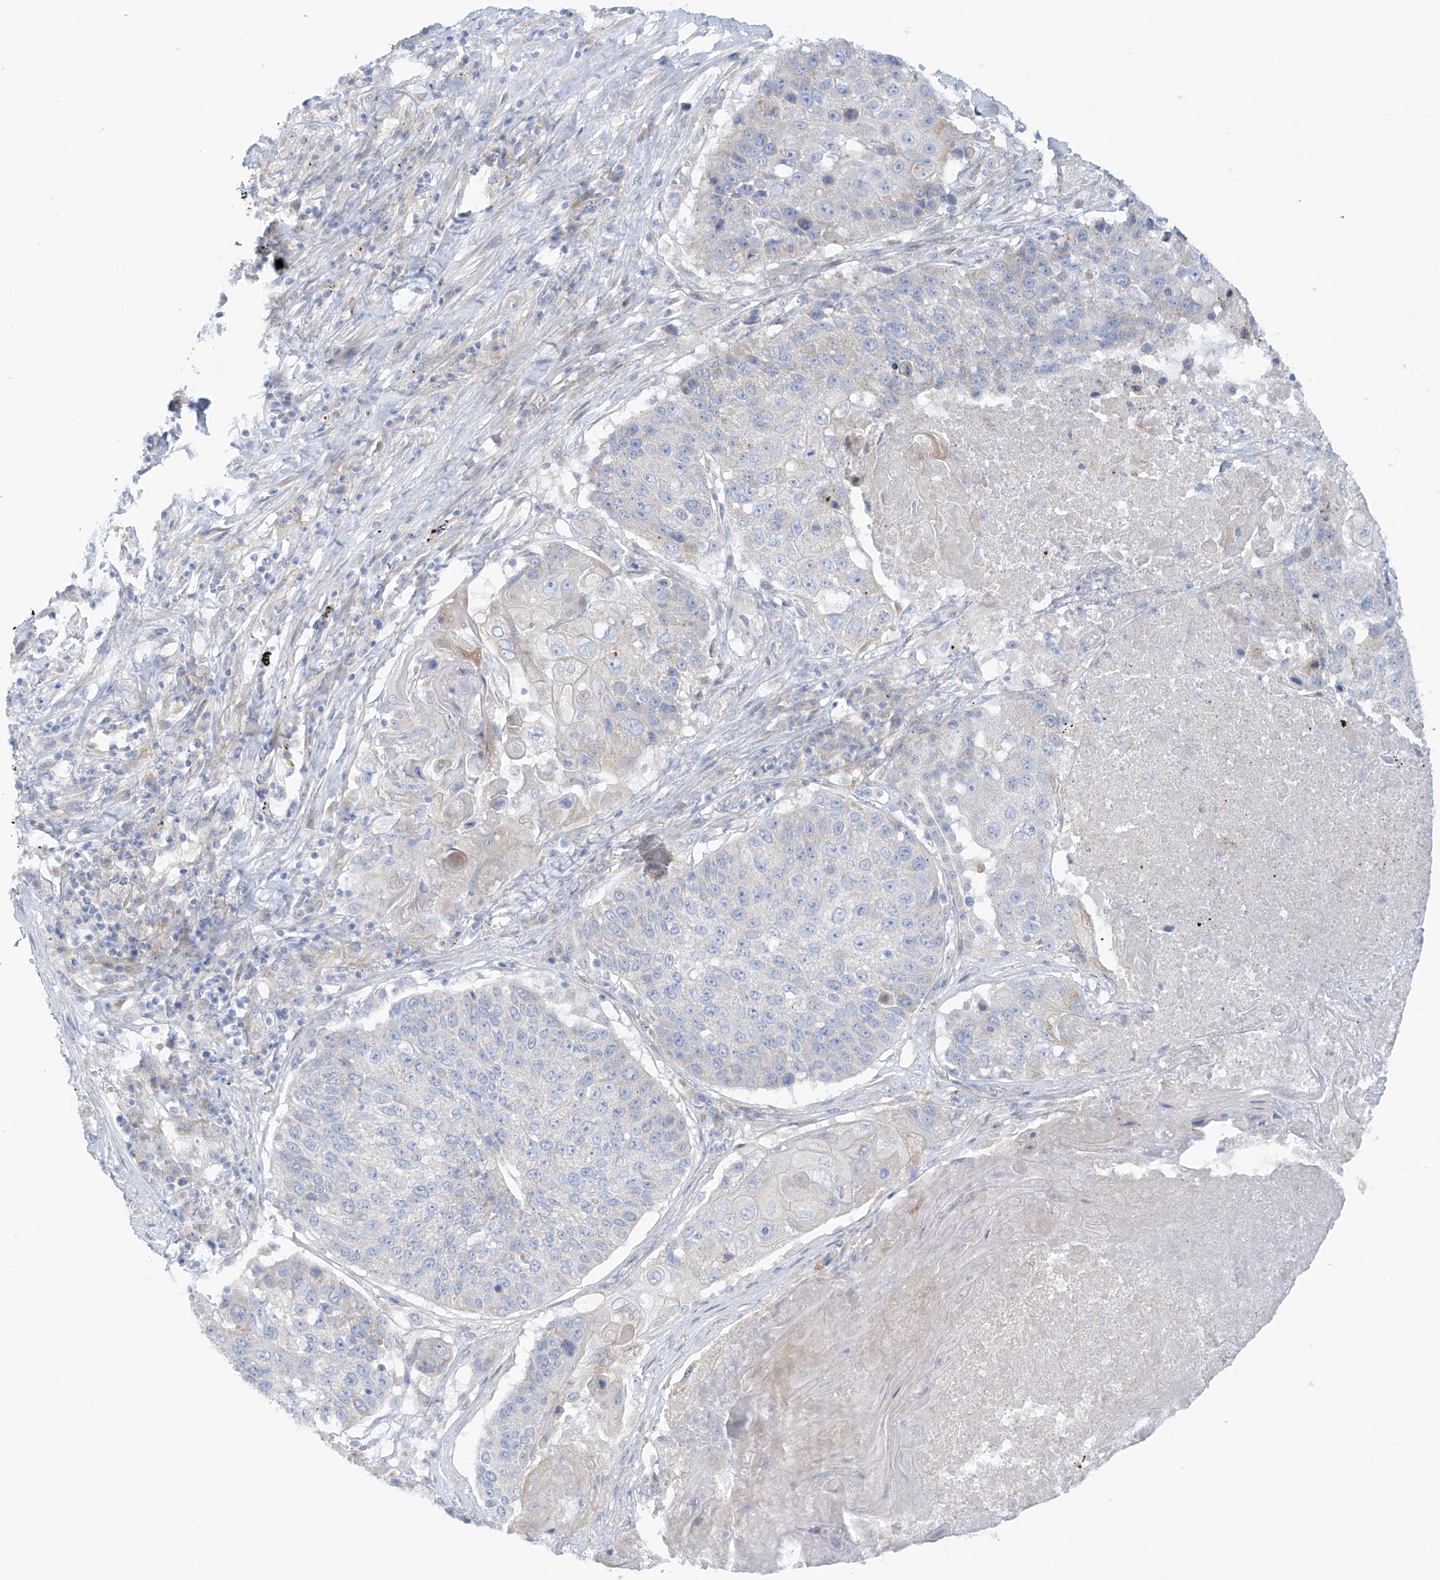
{"staining": {"intensity": "negative", "quantity": "none", "location": "none"}, "tissue": "lung cancer", "cell_type": "Tumor cells", "image_type": "cancer", "snomed": [{"axis": "morphology", "description": "Squamous cell carcinoma, NOS"}, {"axis": "topography", "description": "Lung"}], "caption": "IHC histopathology image of lung cancer stained for a protein (brown), which exhibits no positivity in tumor cells. (Stains: DAB immunohistochemistry with hematoxylin counter stain, Microscopy: brightfield microscopy at high magnification).", "gene": "TRMT2B", "patient": {"sex": "male", "age": 61}}